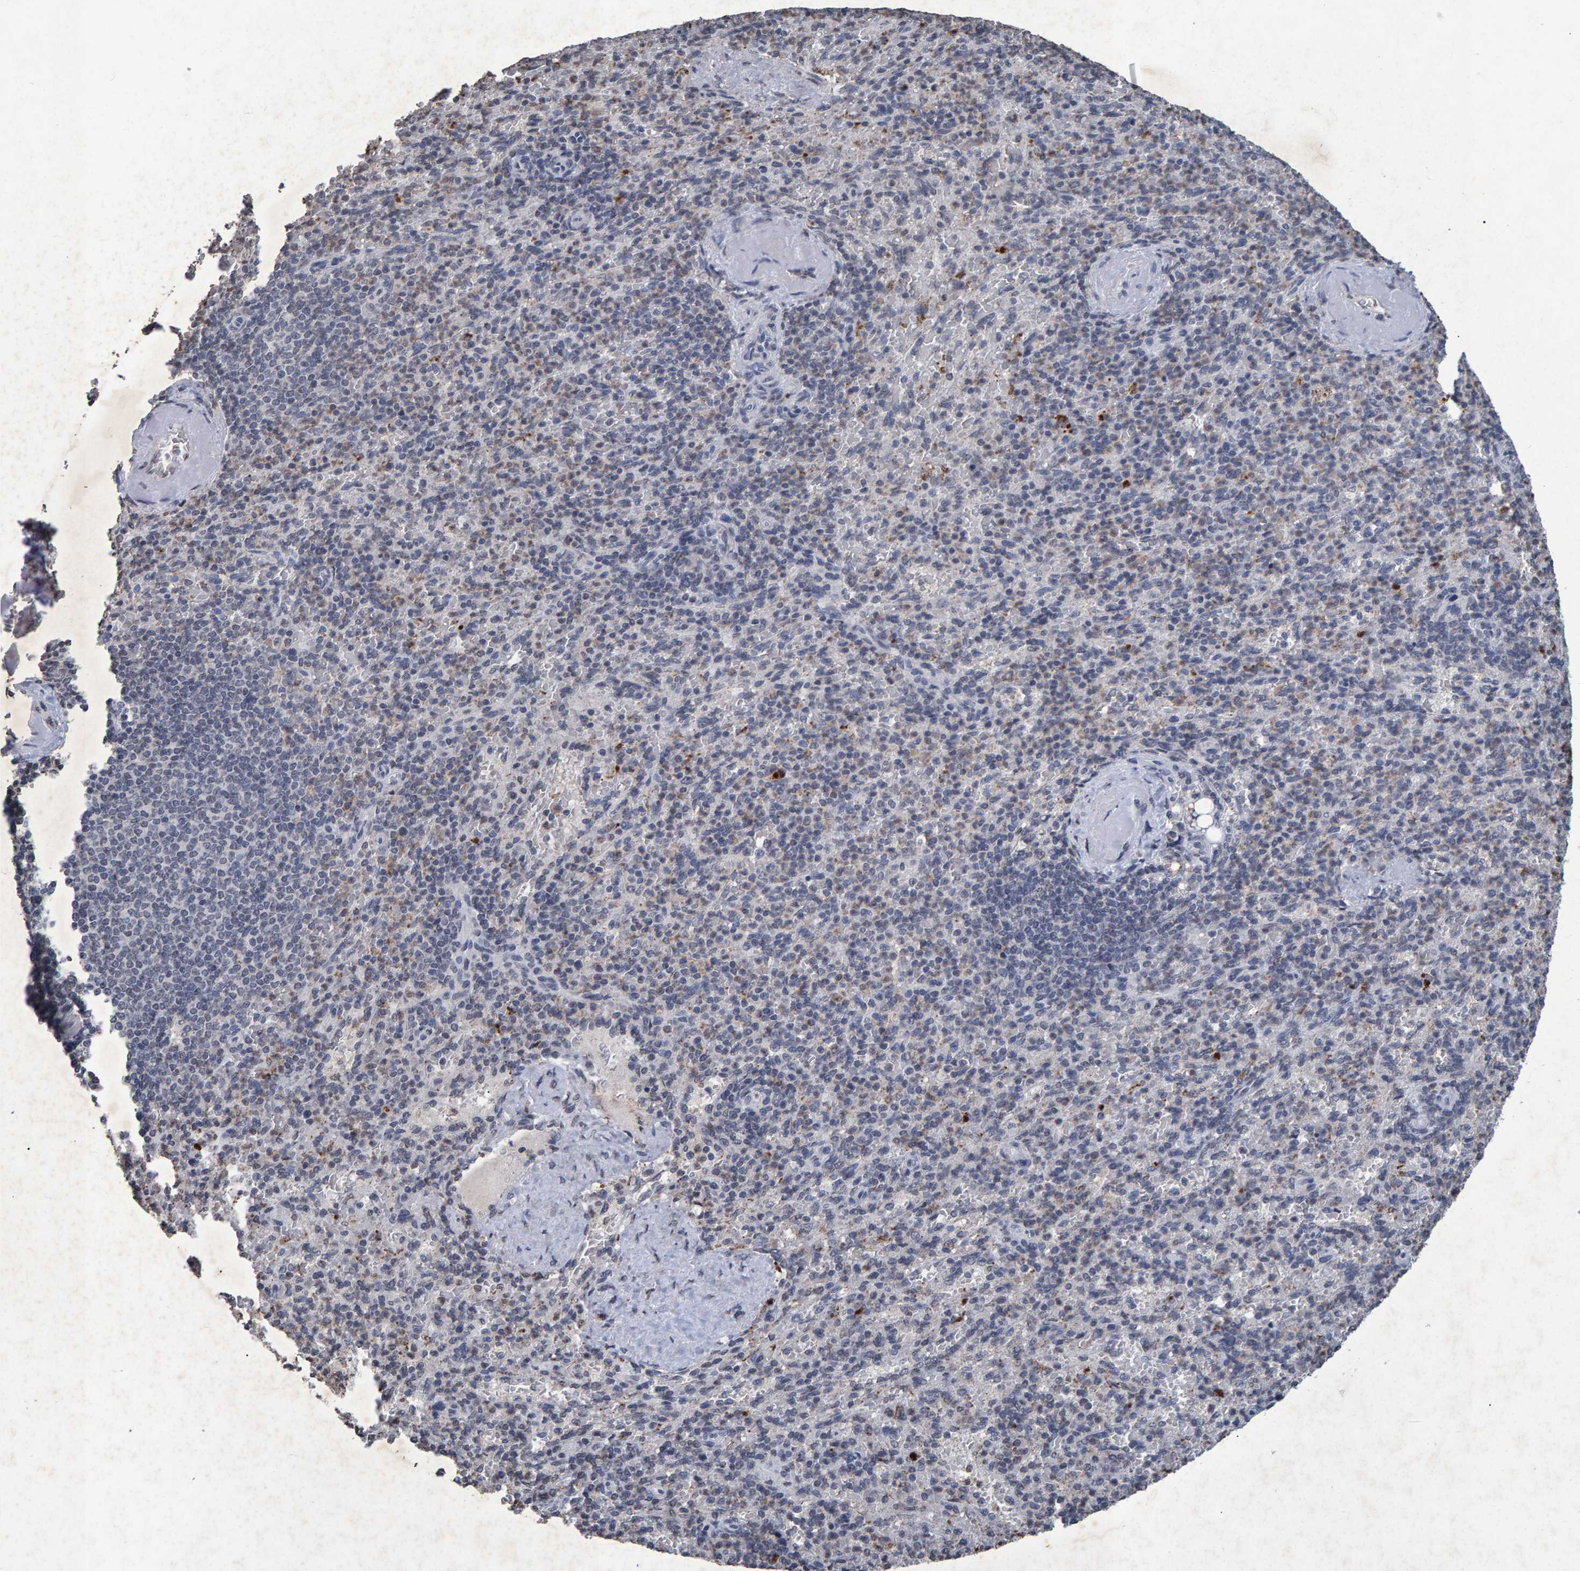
{"staining": {"intensity": "weak", "quantity": "<25%", "location": "cytoplasmic/membranous,nuclear"}, "tissue": "spleen", "cell_type": "Cells in red pulp", "image_type": "normal", "snomed": [{"axis": "morphology", "description": "Normal tissue, NOS"}, {"axis": "topography", "description": "Spleen"}], "caption": "Protein analysis of normal spleen reveals no significant positivity in cells in red pulp. The staining was performed using DAB to visualize the protein expression in brown, while the nuclei were stained in blue with hematoxylin (Magnification: 20x).", "gene": "GALC", "patient": {"sex": "female", "age": 74}}